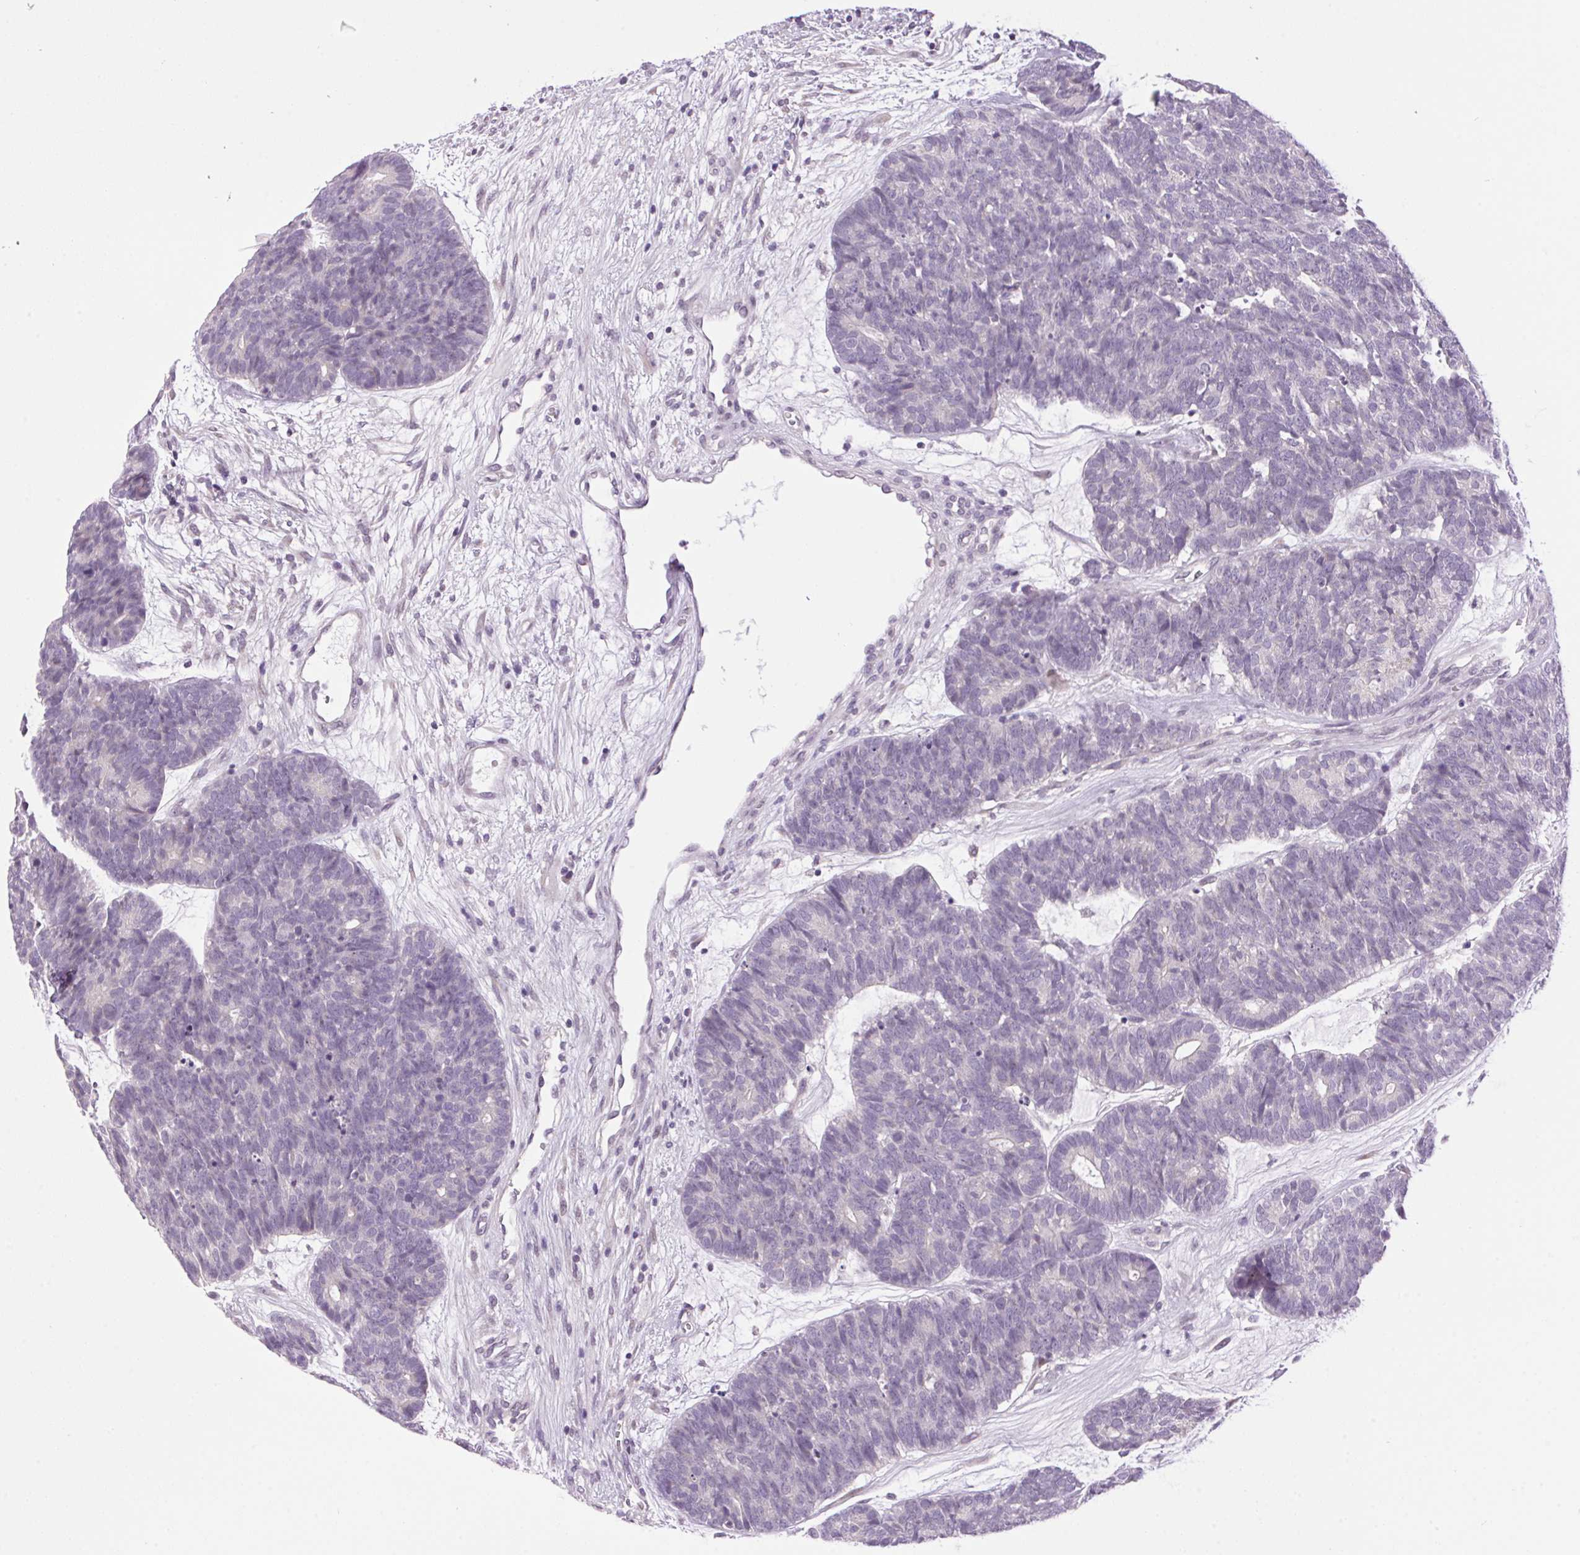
{"staining": {"intensity": "negative", "quantity": "none", "location": "none"}, "tissue": "head and neck cancer", "cell_type": "Tumor cells", "image_type": "cancer", "snomed": [{"axis": "morphology", "description": "Adenocarcinoma, NOS"}, {"axis": "topography", "description": "Head-Neck"}], "caption": "This is an immunohistochemistry histopathology image of human head and neck cancer (adenocarcinoma). There is no positivity in tumor cells.", "gene": "SMIM13", "patient": {"sex": "female", "age": 81}}